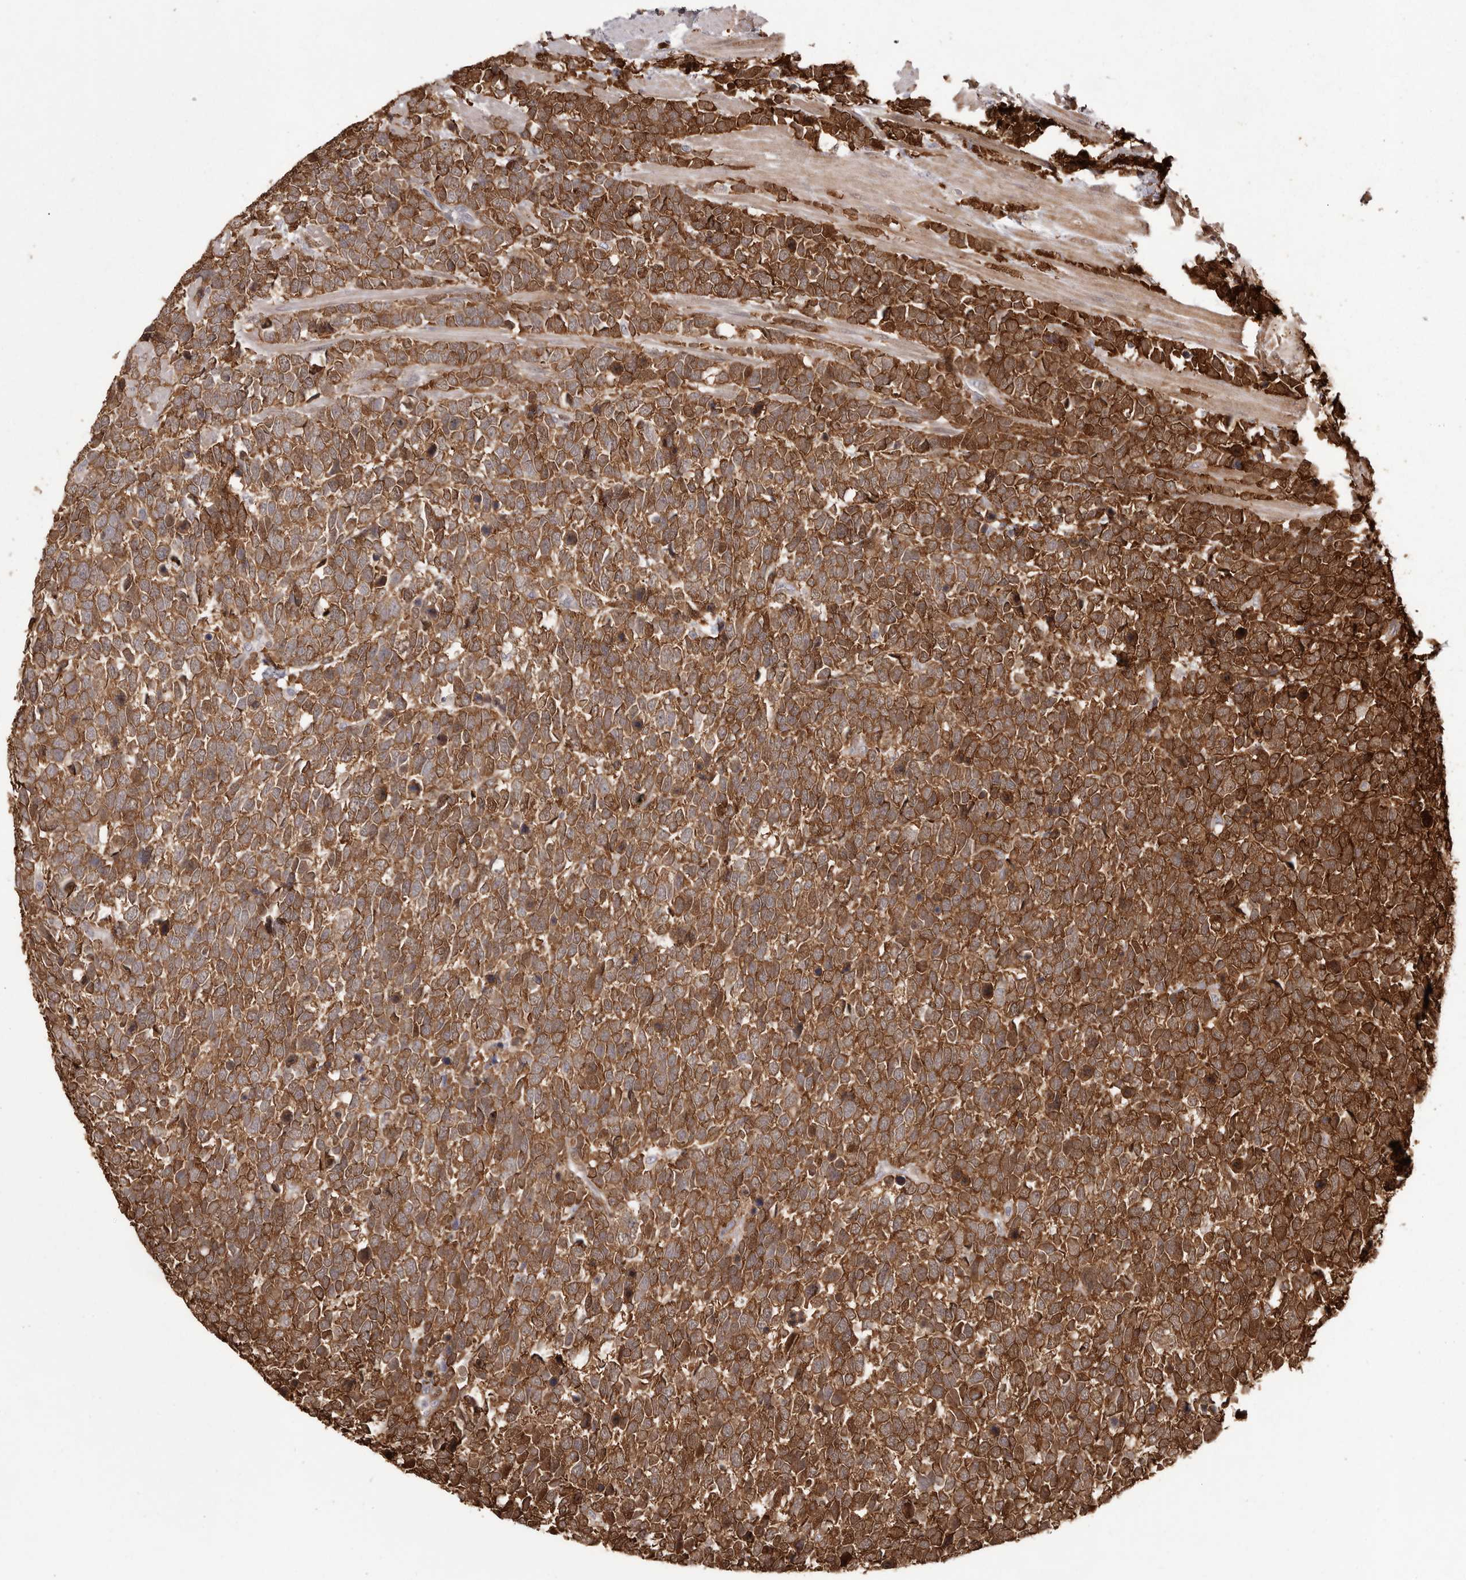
{"staining": {"intensity": "strong", "quantity": ">75%", "location": "cytoplasmic/membranous"}, "tissue": "urothelial cancer", "cell_type": "Tumor cells", "image_type": "cancer", "snomed": [{"axis": "morphology", "description": "Urothelial carcinoma, High grade"}, {"axis": "topography", "description": "Urinary bladder"}], "caption": "Urothelial cancer stained for a protein demonstrates strong cytoplasmic/membranous positivity in tumor cells. The staining was performed using DAB, with brown indicating positive protein expression. Nuclei are stained blue with hematoxylin.", "gene": "GFOD1", "patient": {"sex": "female", "age": 82}}